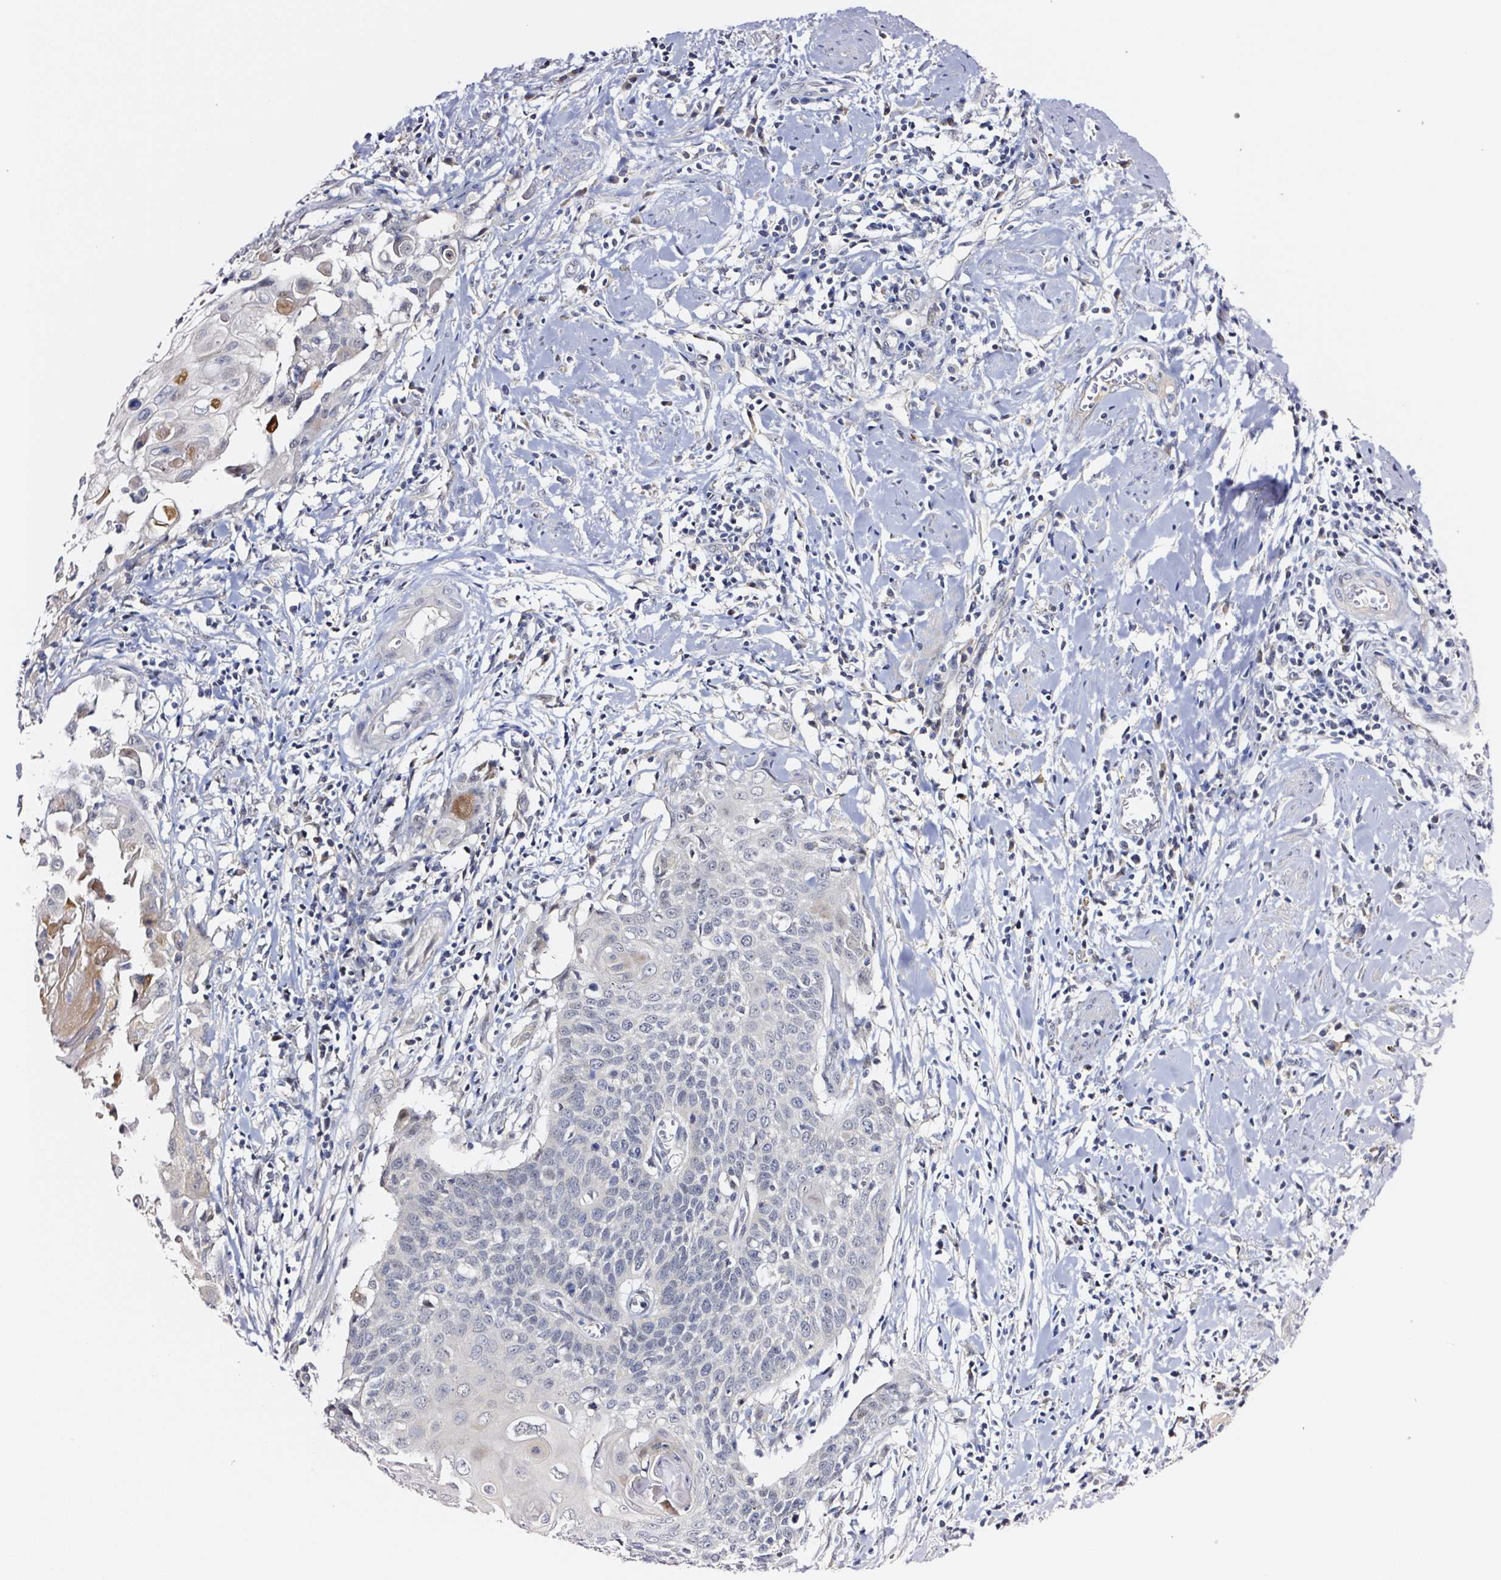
{"staining": {"intensity": "negative", "quantity": "none", "location": "none"}, "tissue": "cervical cancer", "cell_type": "Tumor cells", "image_type": "cancer", "snomed": [{"axis": "morphology", "description": "Squamous cell carcinoma, NOS"}, {"axis": "topography", "description": "Cervix"}], "caption": "IHC of squamous cell carcinoma (cervical) displays no positivity in tumor cells.", "gene": "PRKAA2", "patient": {"sex": "female", "age": 39}}